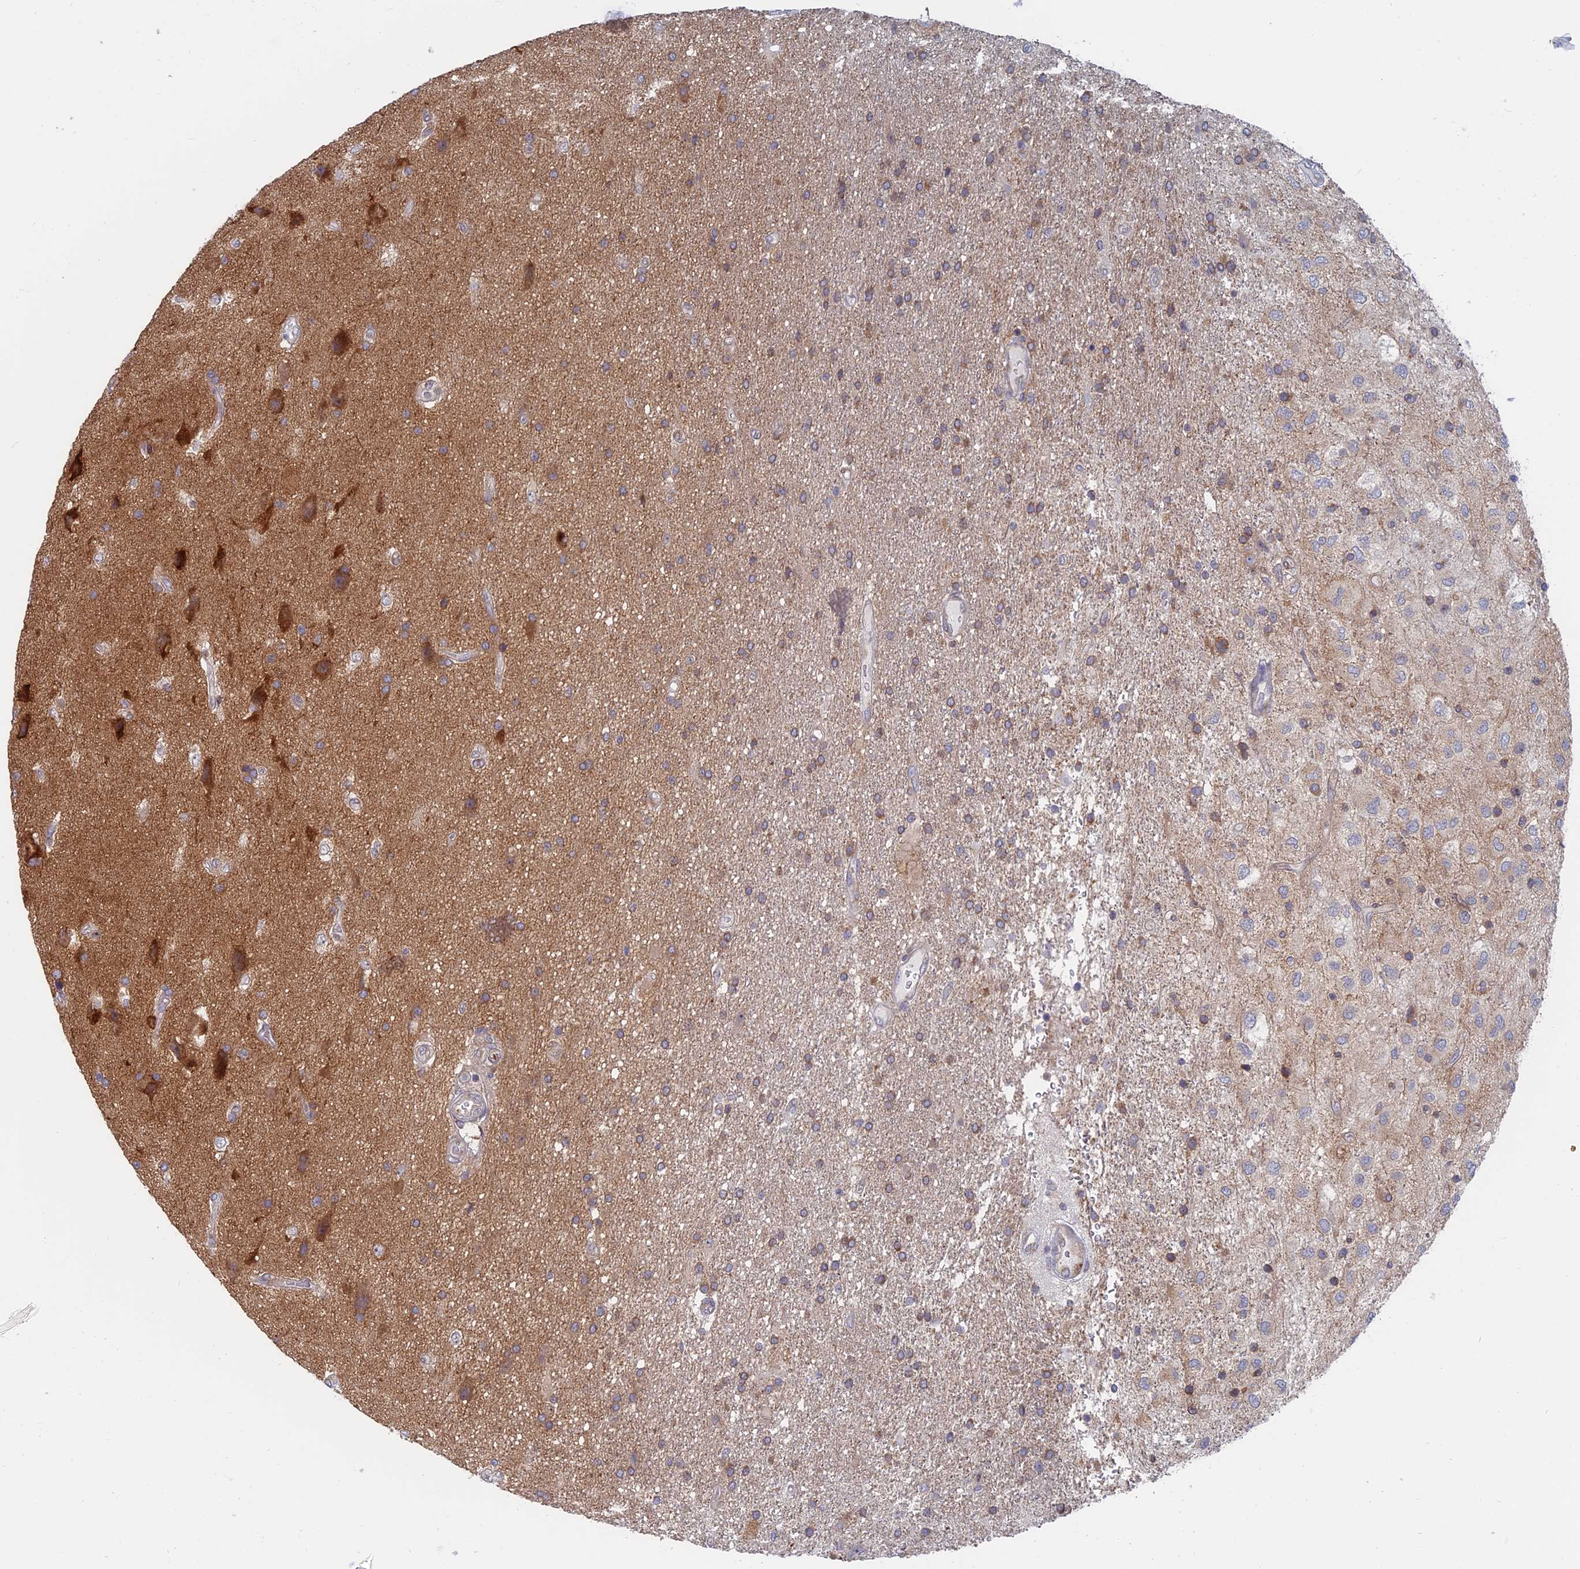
{"staining": {"intensity": "weak", "quantity": "25%-75%", "location": "cytoplasmic/membranous"}, "tissue": "glioma", "cell_type": "Tumor cells", "image_type": "cancer", "snomed": [{"axis": "morphology", "description": "Glioma, malignant, Low grade"}, {"axis": "topography", "description": "Brain"}], "caption": "Protein expression analysis of human glioma reveals weak cytoplasmic/membranous expression in approximately 25%-75% of tumor cells.", "gene": "TBC1D30", "patient": {"sex": "male", "age": 66}}